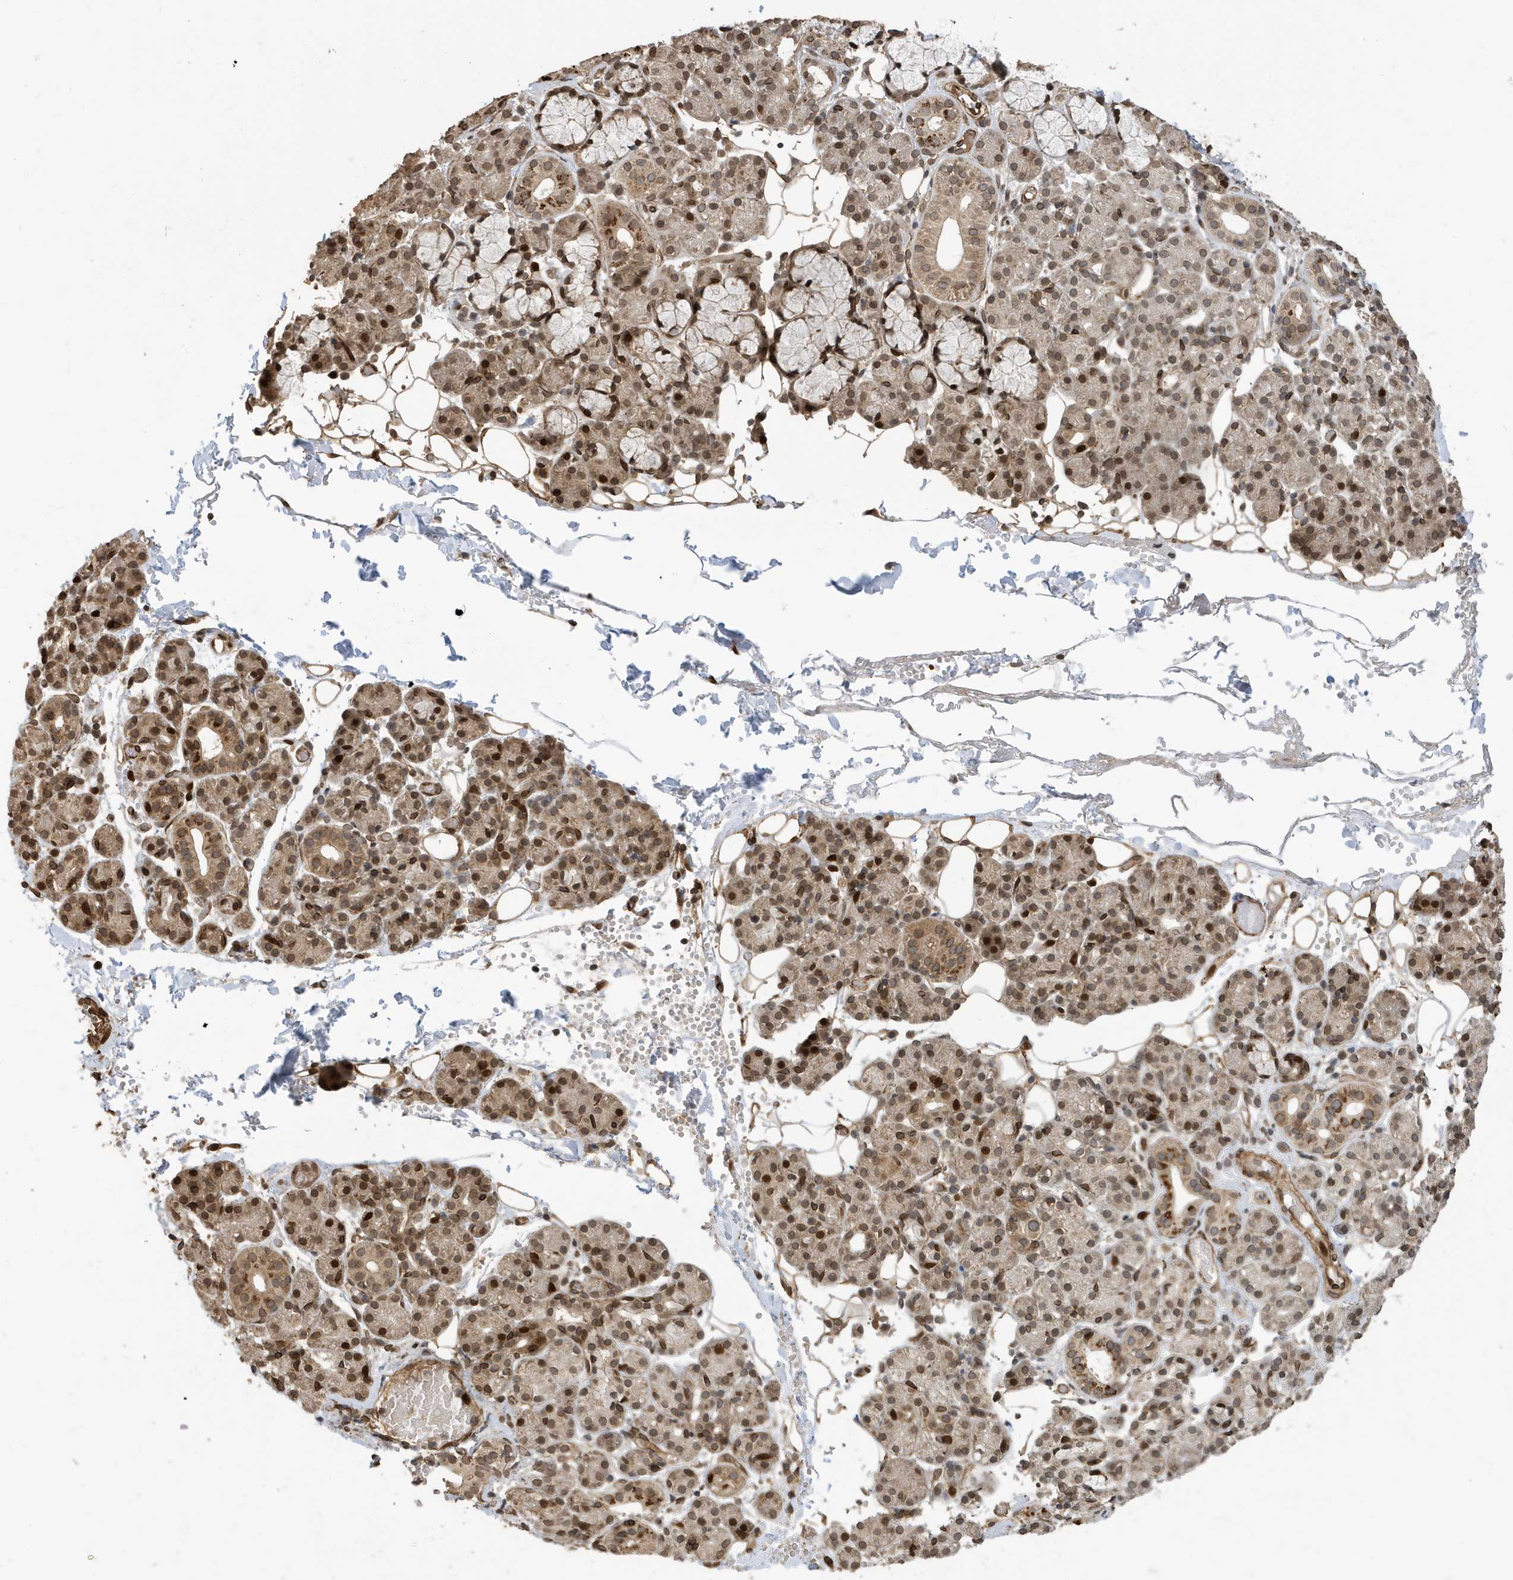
{"staining": {"intensity": "moderate", "quantity": "25%-75%", "location": "cytoplasmic/membranous,nuclear"}, "tissue": "salivary gland", "cell_type": "Glandular cells", "image_type": "normal", "snomed": [{"axis": "morphology", "description": "Normal tissue, NOS"}, {"axis": "topography", "description": "Salivary gland"}], "caption": "Brown immunohistochemical staining in normal human salivary gland exhibits moderate cytoplasmic/membranous,nuclear positivity in approximately 25%-75% of glandular cells. The staining is performed using DAB (3,3'-diaminobenzidine) brown chromogen to label protein expression. The nuclei are counter-stained blue using hematoxylin.", "gene": "DUSP18", "patient": {"sex": "male", "age": 63}}